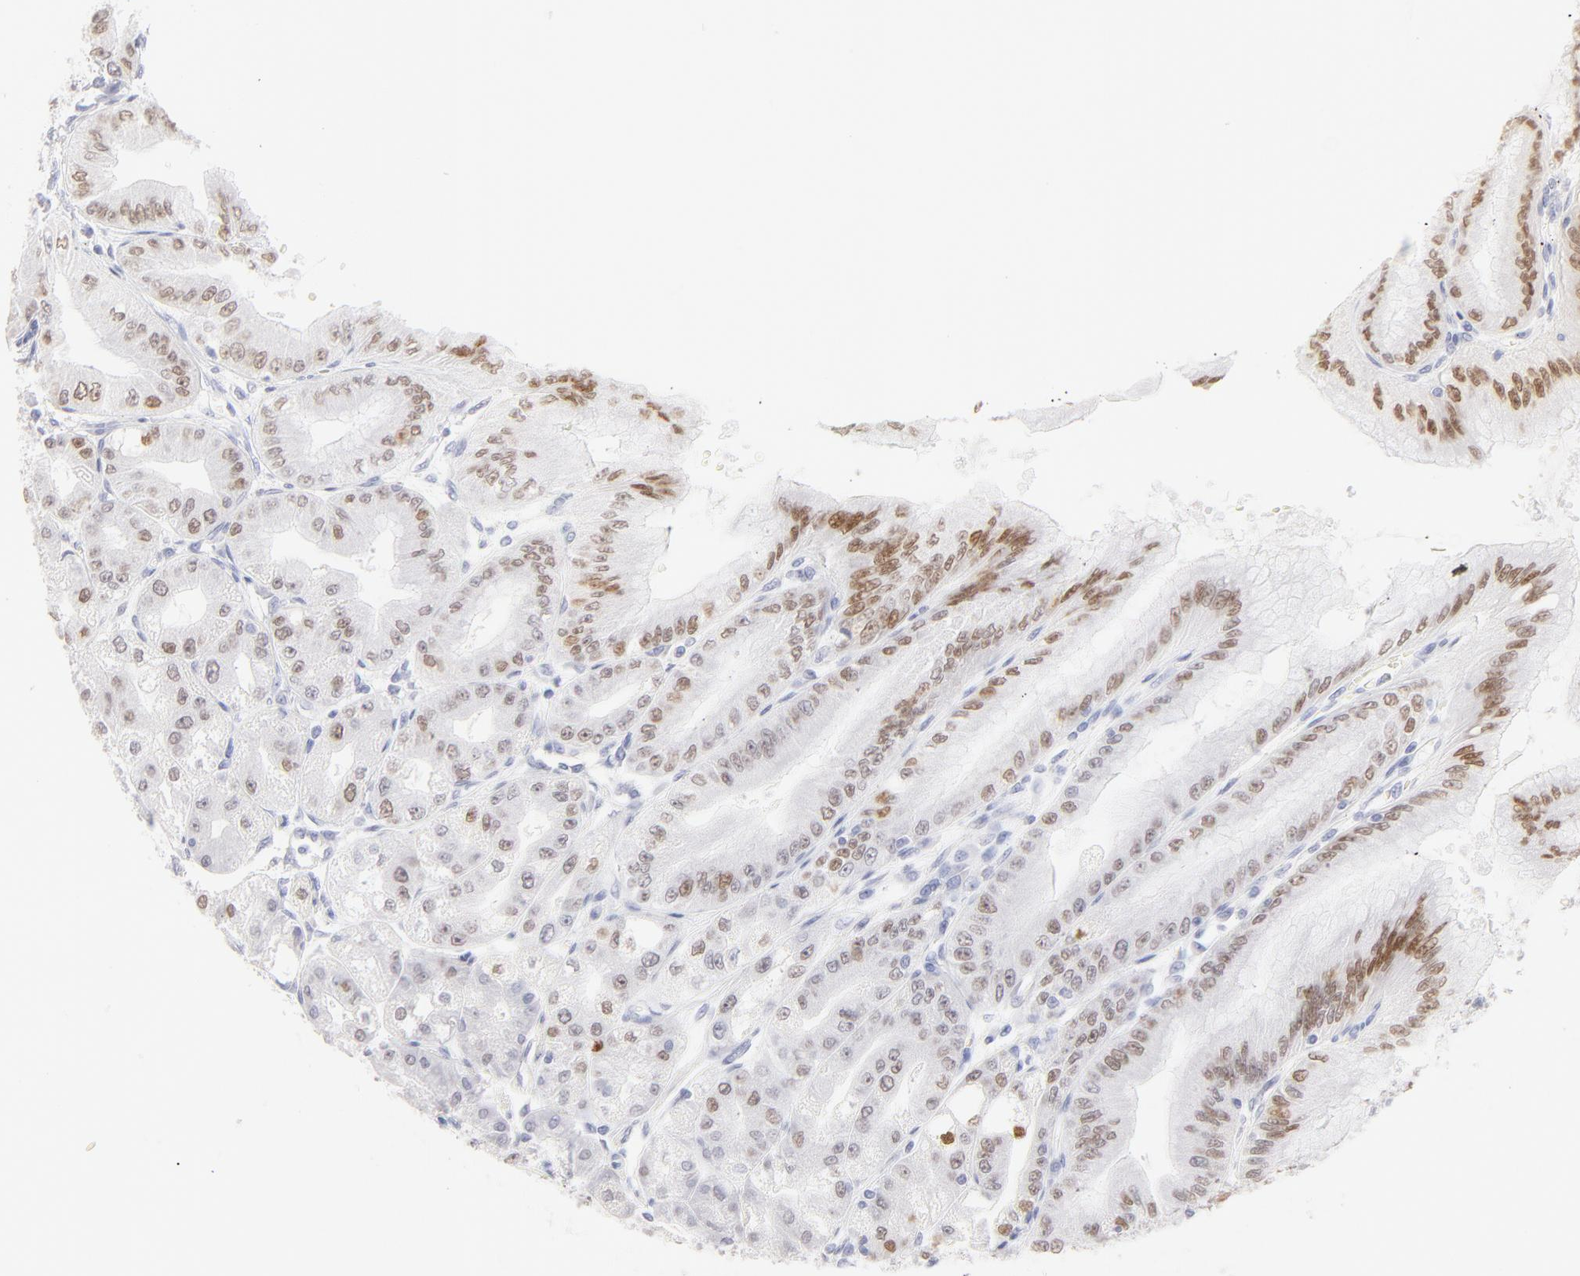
{"staining": {"intensity": "moderate", "quantity": "25%-75%", "location": "nuclear"}, "tissue": "stomach", "cell_type": "Glandular cells", "image_type": "normal", "snomed": [{"axis": "morphology", "description": "Normal tissue, NOS"}, {"axis": "topography", "description": "Stomach, lower"}], "caption": "An immunohistochemistry (IHC) micrograph of unremarkable tissue is shown. Protein staining in brown highlights moderate nuclear positivity in stomach within glandular cells.", "gene": "ELF3", "patient": {"sex": "male", "age": 71}}